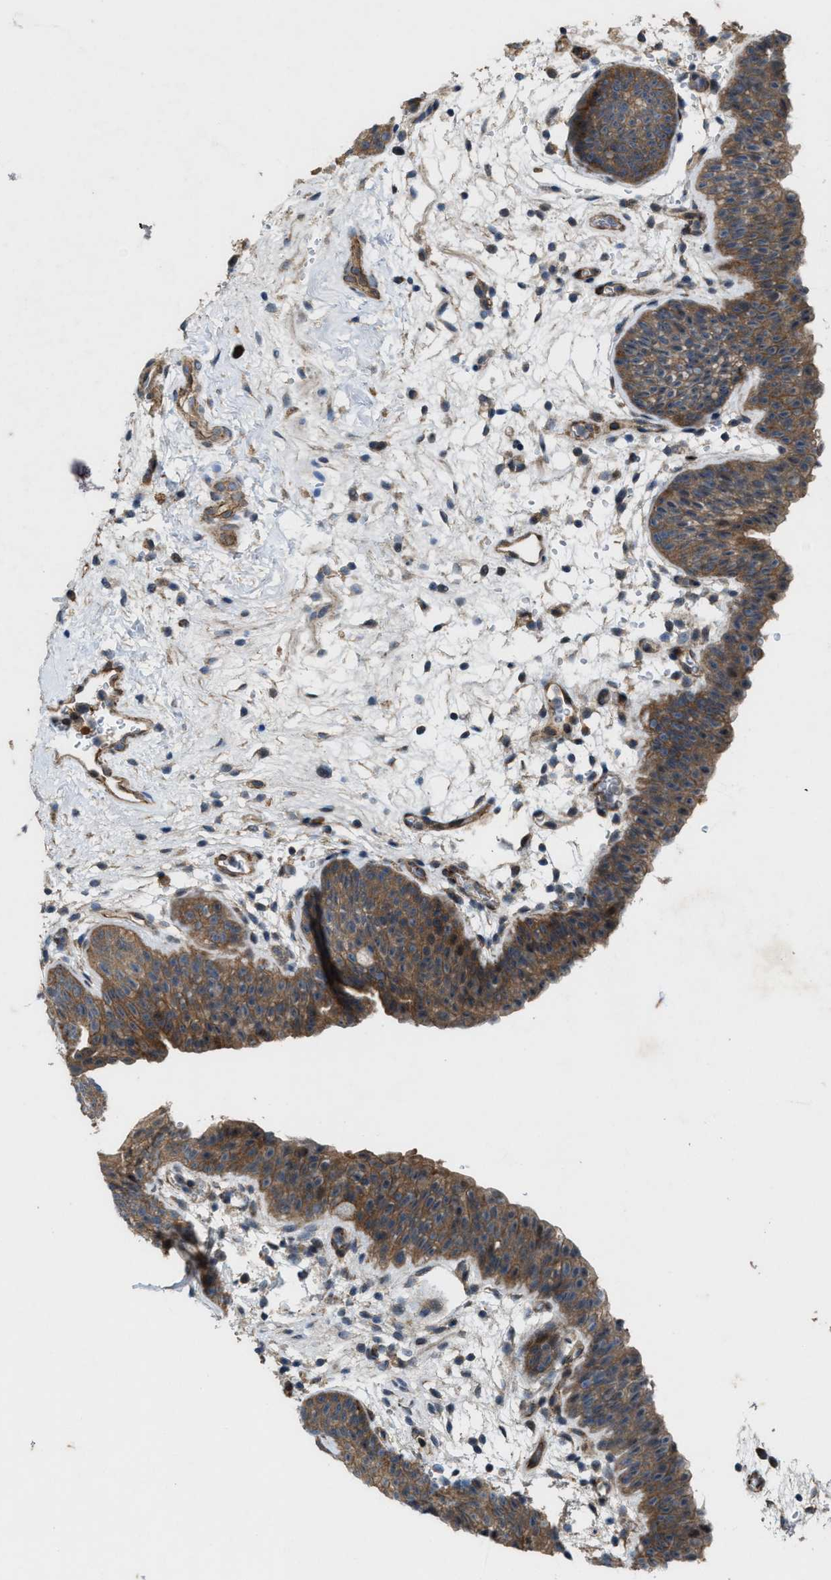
{"staining": {"intensity": "moderate", "quantity": ">75%", "location": "cytoplasmic/membranous"}, "tissue": "urinary bladder", "cell_type": "Urothelial cells", "image_type": "normal", "snomed": [{"axis": "morphology", "description": "Normal tissue, NOS"}, {"axis": "topography", "description": "Urinary bladder"}], "caption": "A histopathology image of human urinary bladder stained for a protein reveals moderate cytoplasmic/membranous brown staining in urothelial cells.", "gene": "LRRC72", "patient": {"sex": "male", "age": 37}}